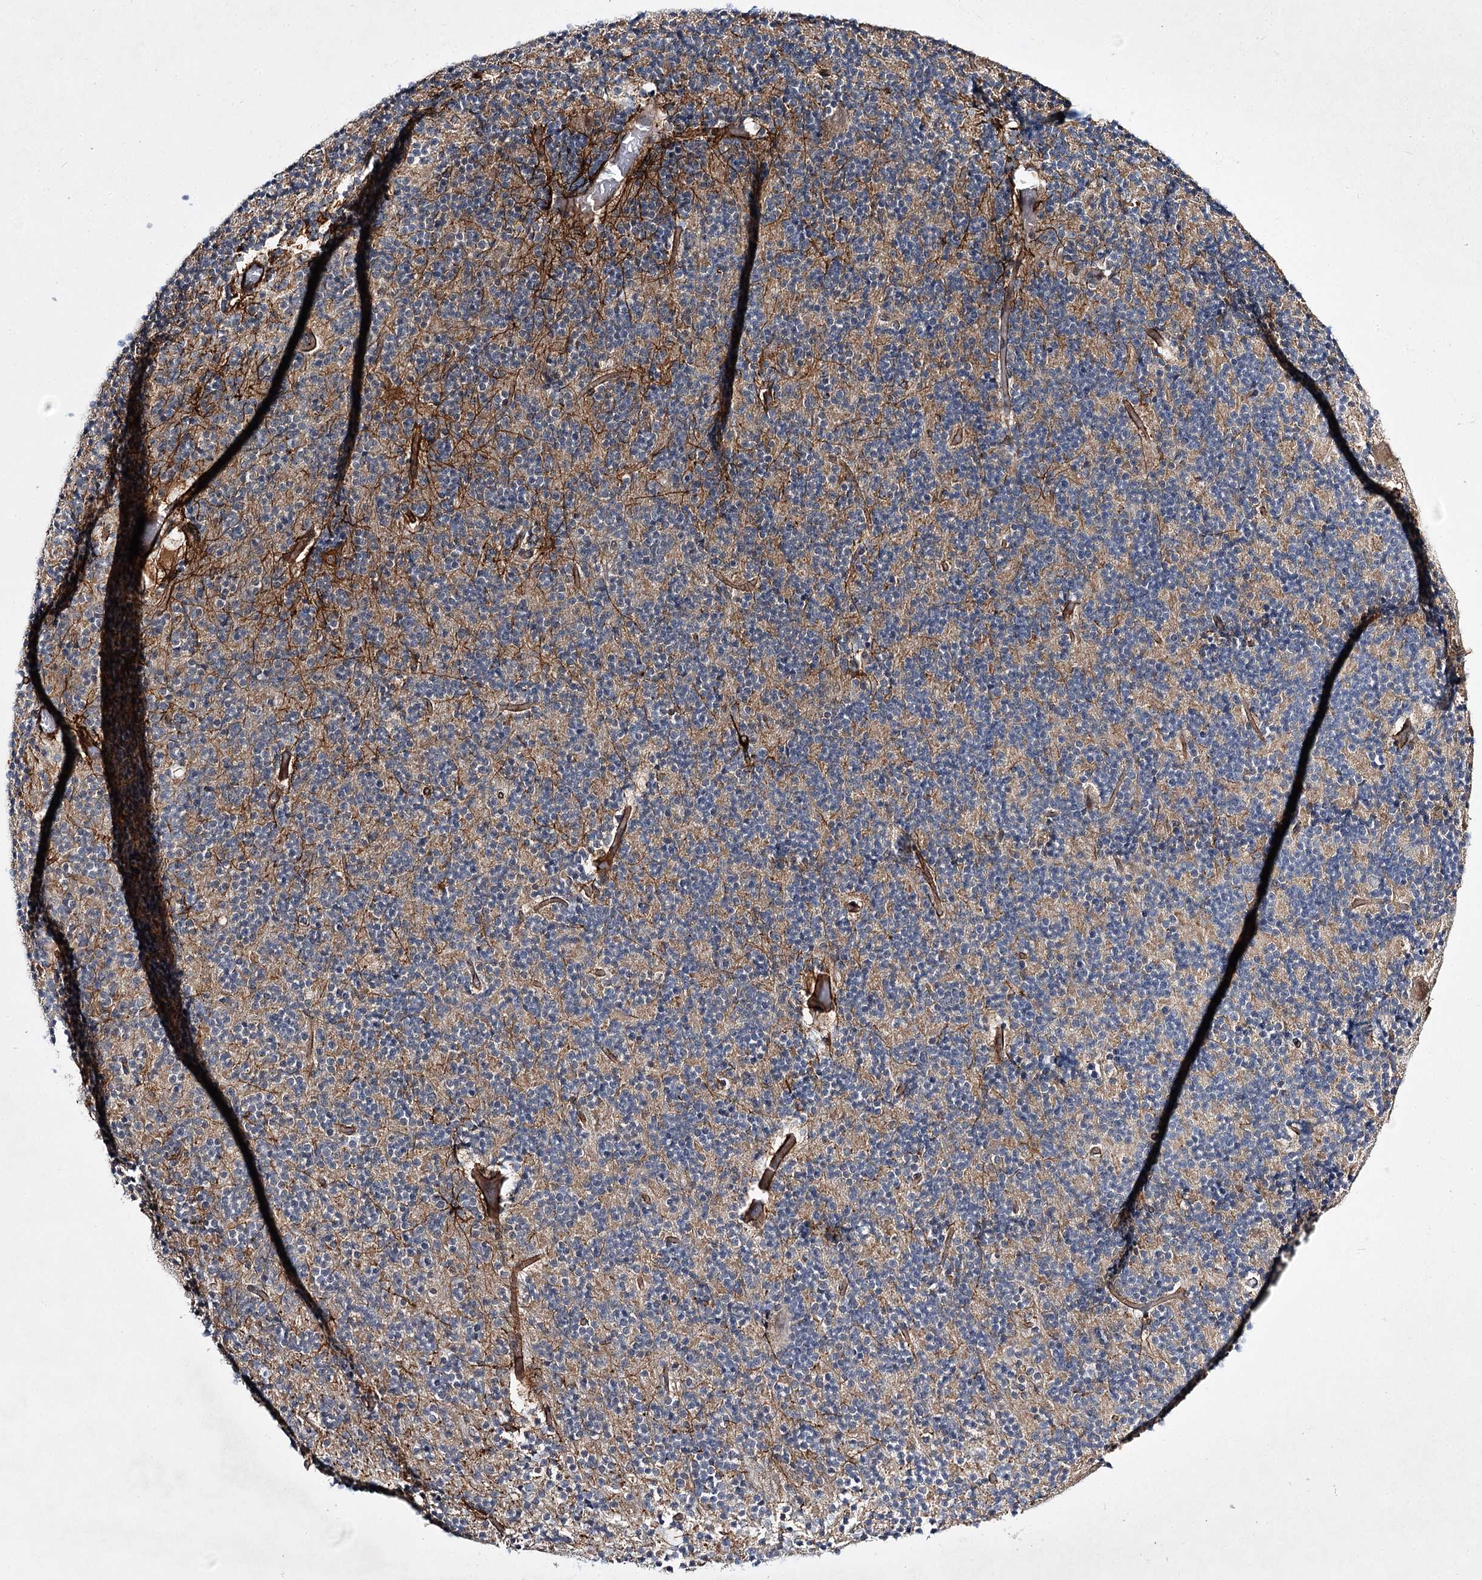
{"staining": {"intensity": "moderate", "quantity": "<25%", "location": "cytoplasmic/membranous"}, "tissue": "cerebellum", "cell_type": "Cells in granular layer", "image_type": "normal", "snomed": [{"axis": "morphology", "description": "Normal tissue, NOS"}, {"axis": "topography", "description": "Cerebellum"}], "caption": "Cells in granular layer reveal low levels of moderate cytoplasmic/membranous positivity in about <25% of cells in benign human cerebellum.", "gene": "DPEP2", "patient": {"sex": "male", "age": 57}}